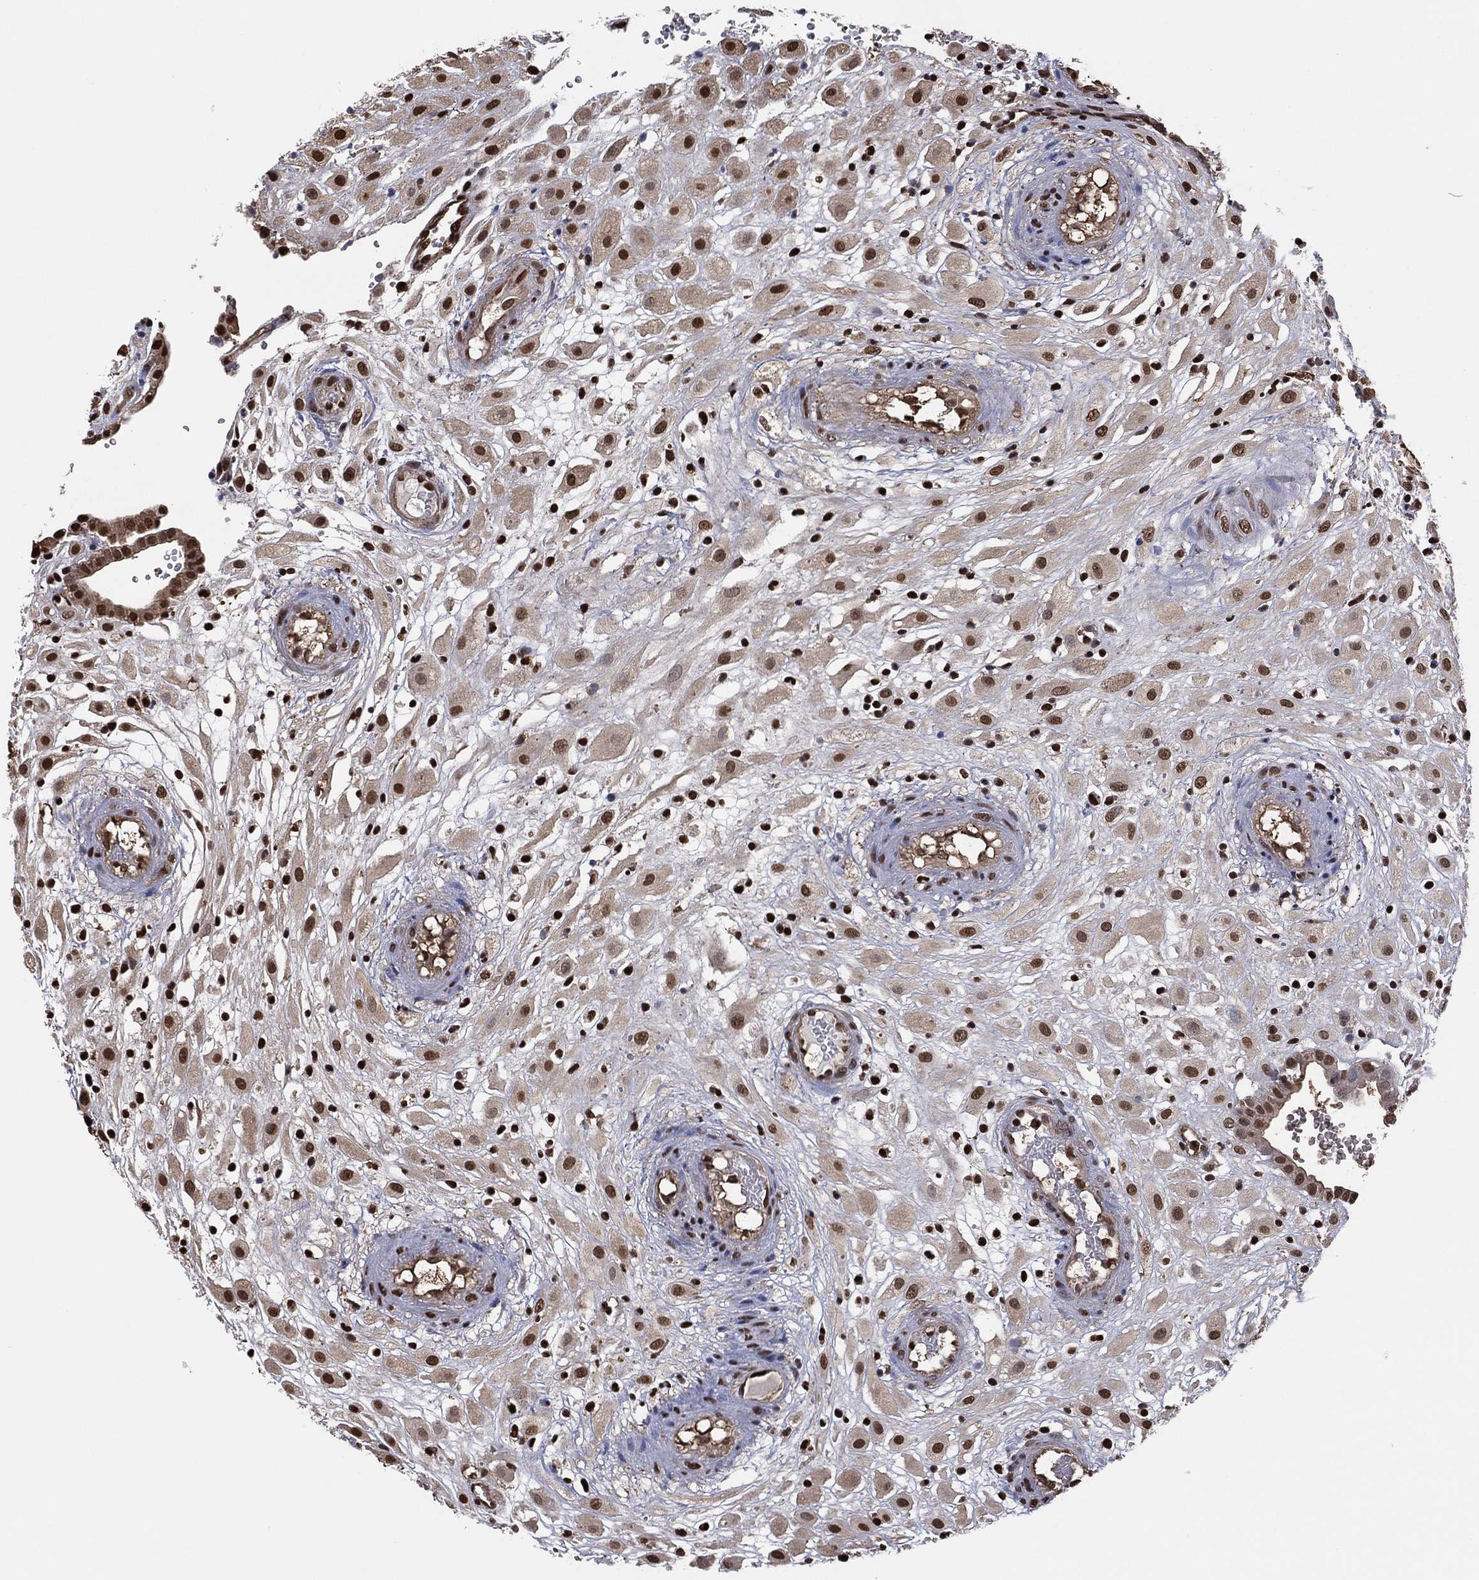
{"staining": {"intensity": "moderate", "quantity": "25%-75%", "location": "nuclear"}, "tissue": "placenta", "cell_type": "Decidual cells", "image_type": "normal", "snomed": [{"axis": "morphology", "description": "Normal tissue, NOS"}, {"axis": "topography", "description": "Placenta"}], "caption": "Immunohistochemistry staining of normal placenta, which shows medium levels of moderate nuclear expression in about 25%-75% of decidual cells indicating moderate nuclear protein staining. The staining was performed using DAB (3,3'-diaminobenzidine) (brown) for protein detection and nuclei were counterstained in hematoxylin (blue).", "gene": "GAPDH", "patient": {"sex": "female", "age": 24}}